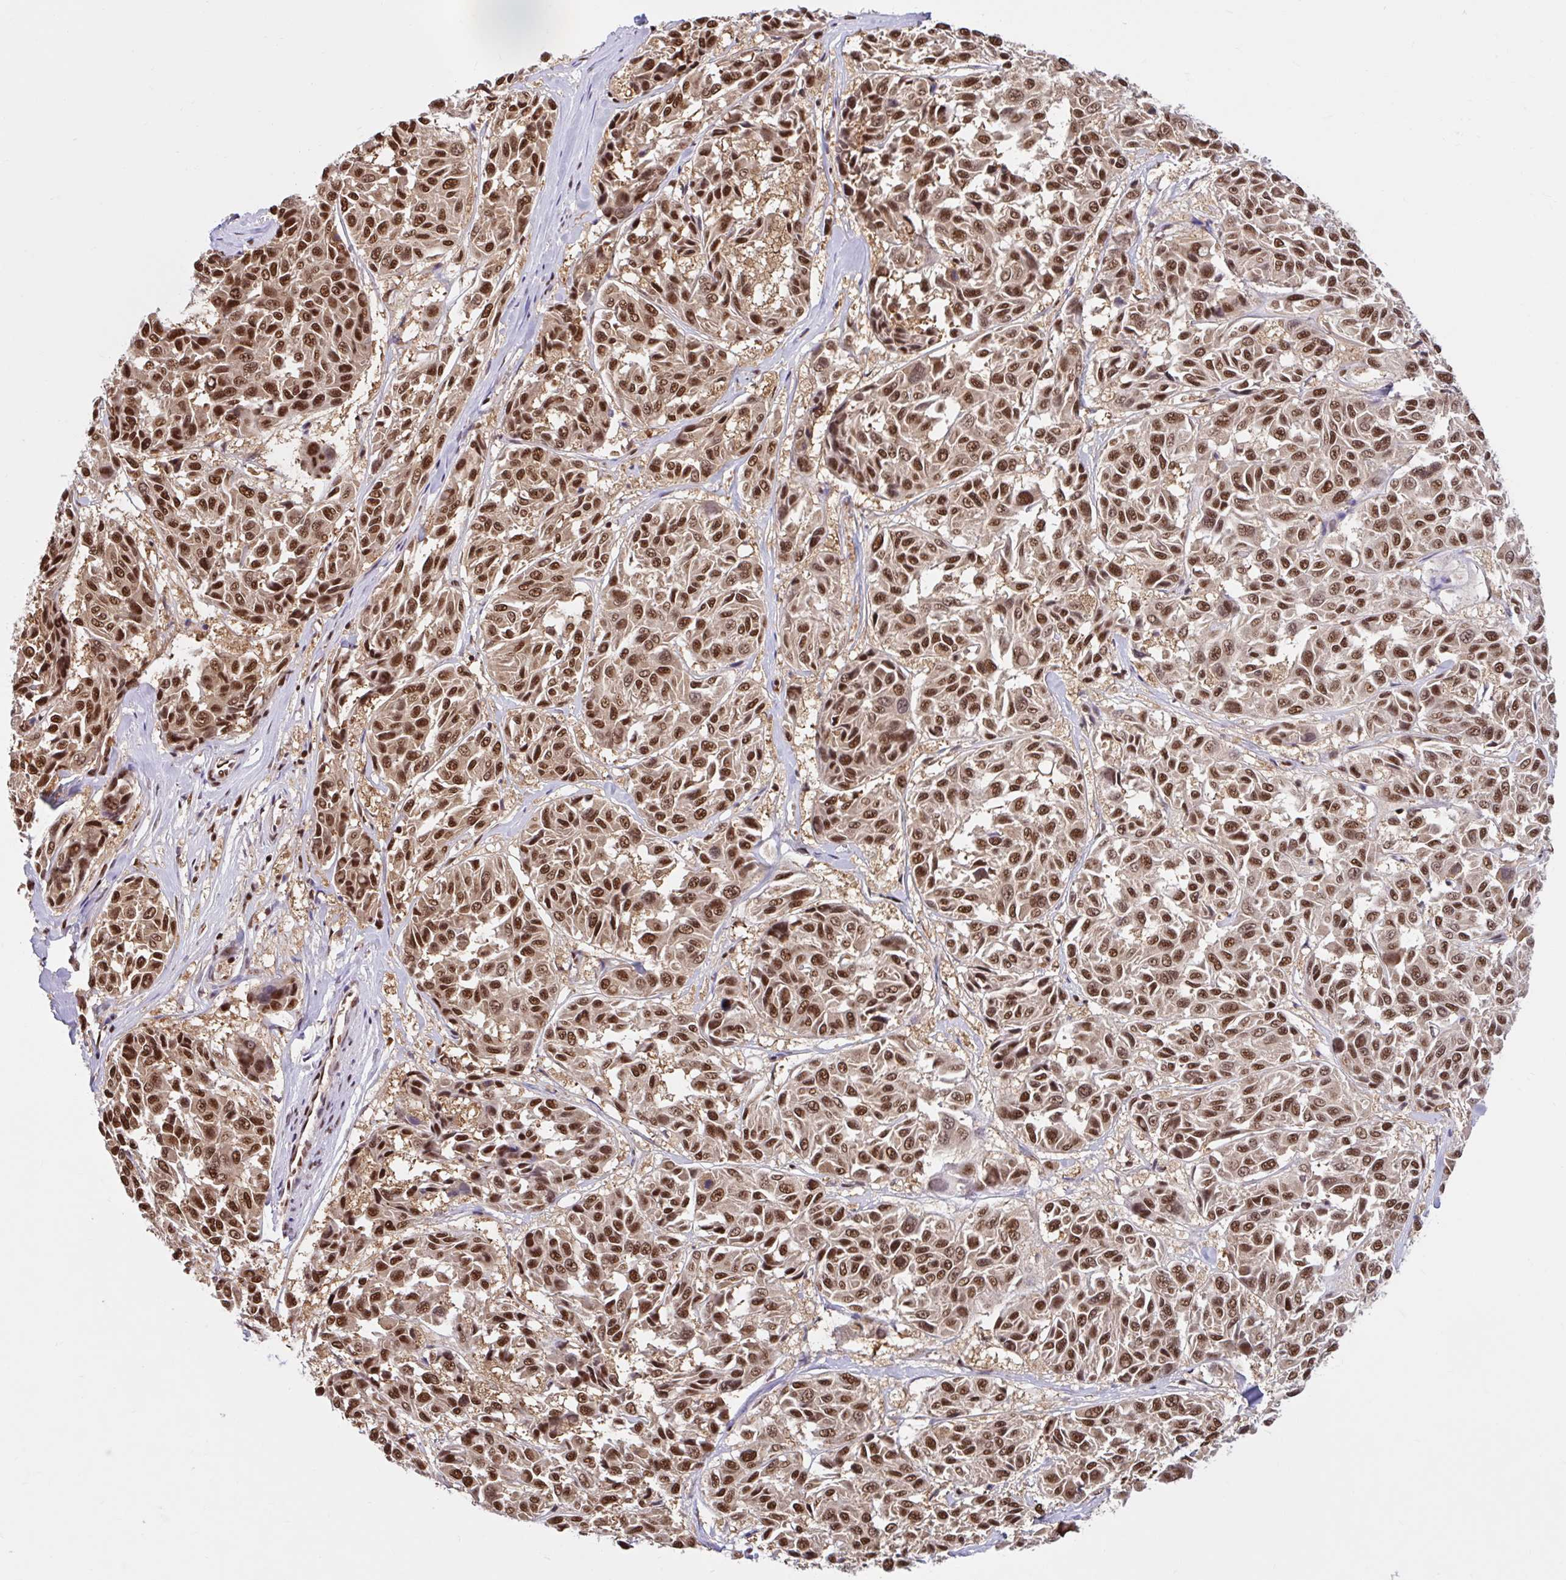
{"staining": {"intensity": "strong", "quantity": ">75%", "location": "nuclear"}, "tissue": "melanoma", "cell_type": "Tumor cells", "image_type": "cancer", "snomed": [{"axis": "morphology", "description": "Malignant melanoma, NOS"}, {"axis": "topography", "description": "Skin"}], "caption": "Human malignant melanoma stained with a protein marker shows strong staining in tumor cells.", "gene": "ABCA9", "patient": {"sex": "female", "age": 66}}